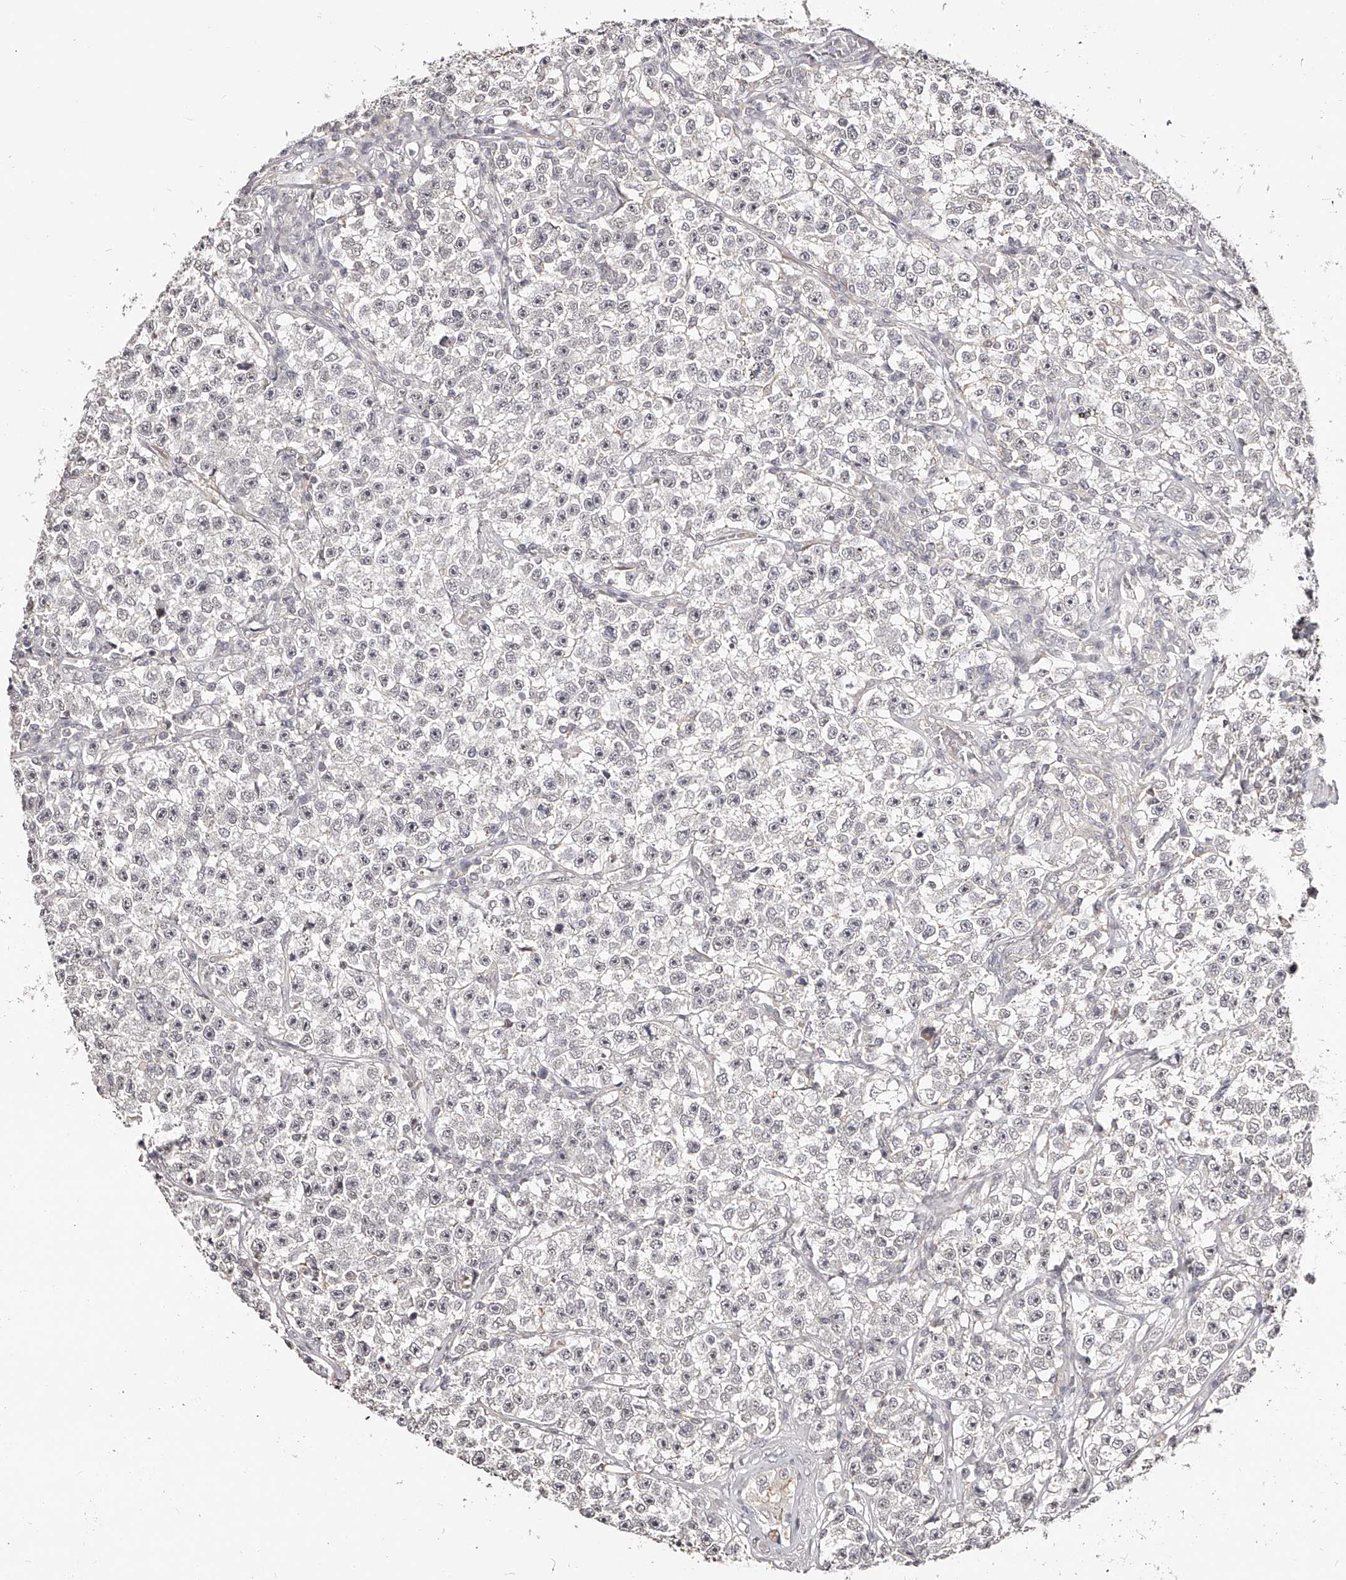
{"staining": {"intensity": "negative", "quantity": "none", "location": "none"}, "tissue": "testis cancer", "cell_type": "Tumor cells", "image_type": "cancer", "snomed": [{"axis": "morphology", "description": "Seminoma, NOS"}, {"axis": "topography", "description": "Testis"}], "caption": "Tumor cells are negative for protein expression in human seminoma (testis).", "gene": "ZNF789", "patient": {"sex": "male", "age": 22}}